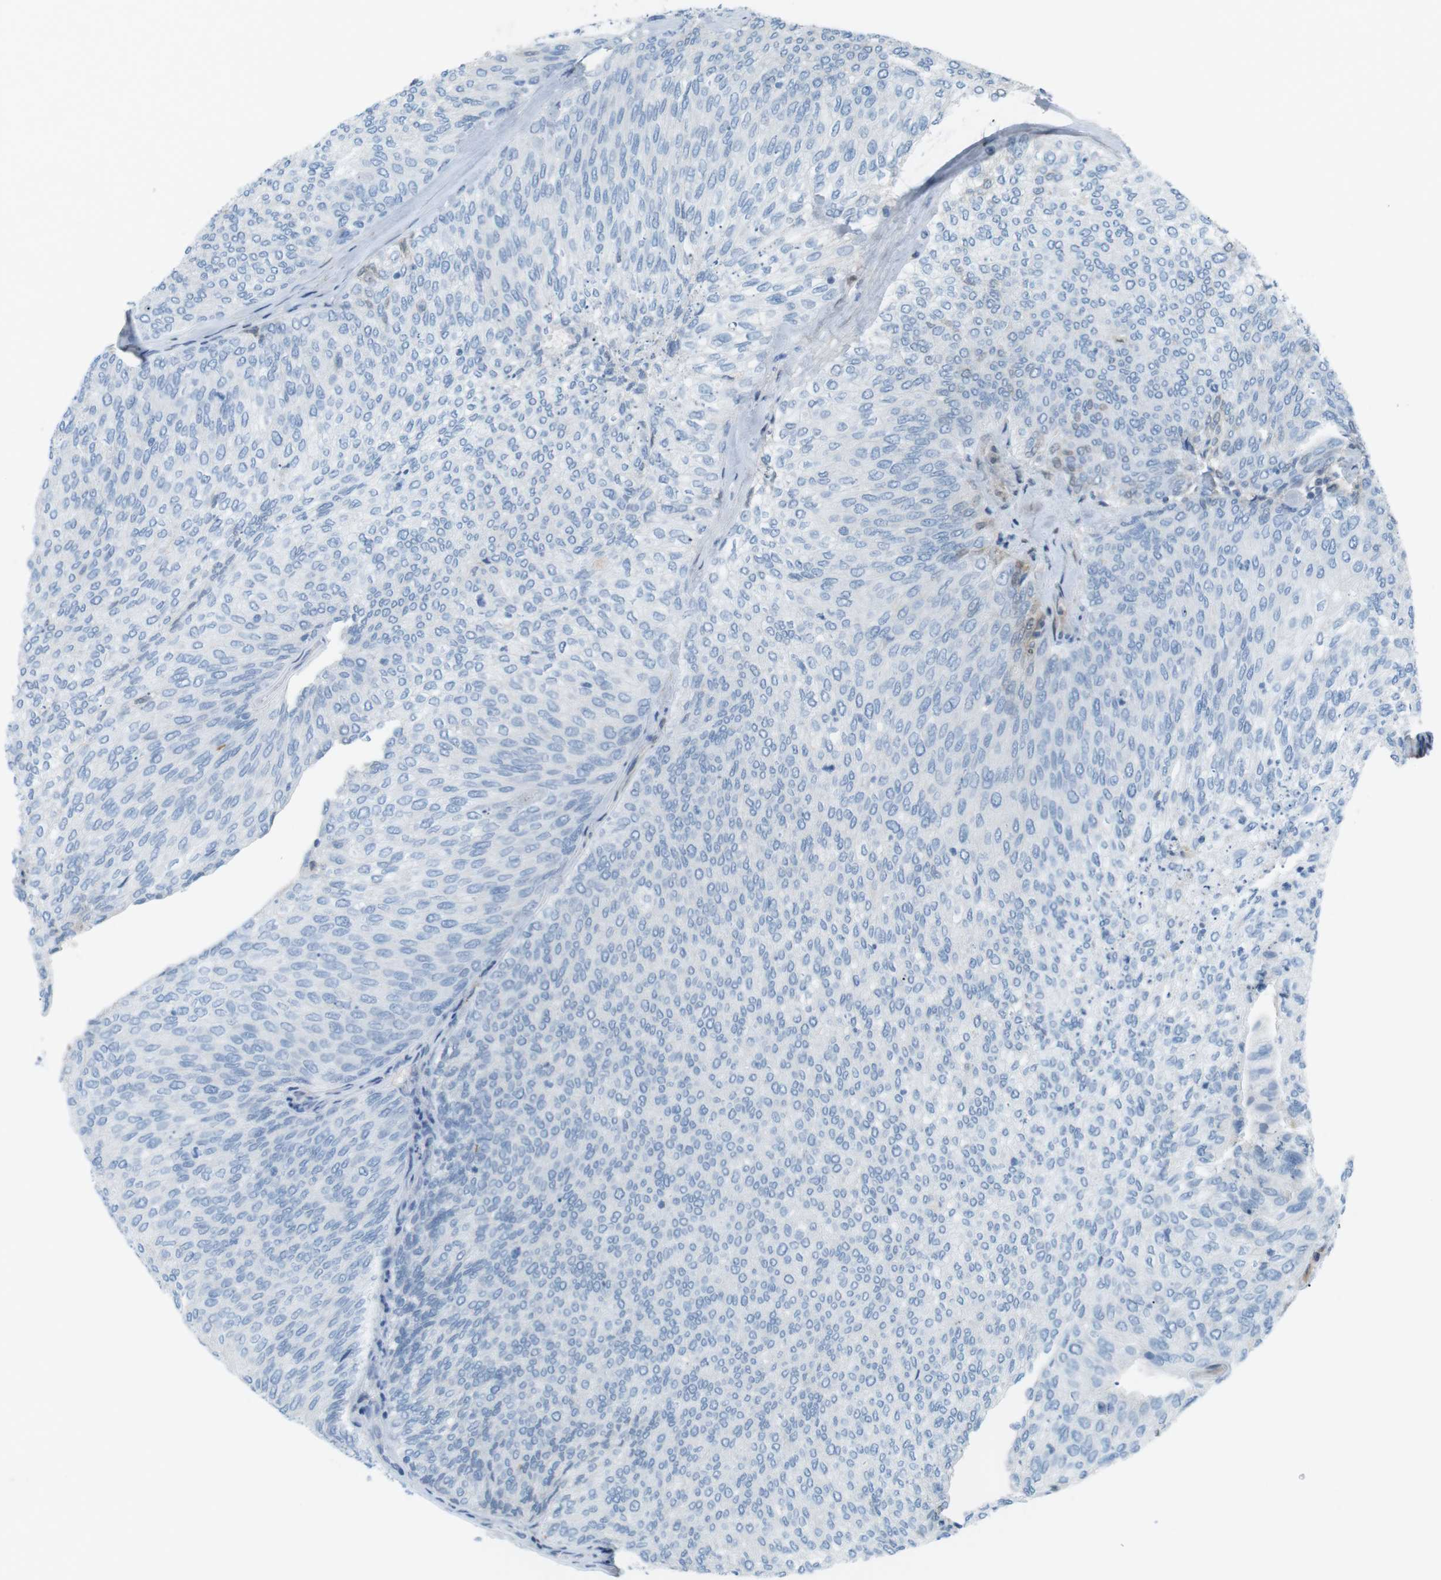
{"staining": {"intensity": "negative", "quantity": "none", "location": "none"}, "tissue": "urothelial cancer", "cell_type": "Tumor cells", "image_type": "cancer", "snomed": [{"axis": "morphology", "description": "Urothelial carcinoma, Low grade"}, {"axis": "topography", "description": "Urinary bladder"}], "caption": "Immunohistochemical staining of urothelial cancer demonstrates no significant positivity in tumor cells.", "gene": "AZGP1", "patient": {"sex": "female", "age": 79}}